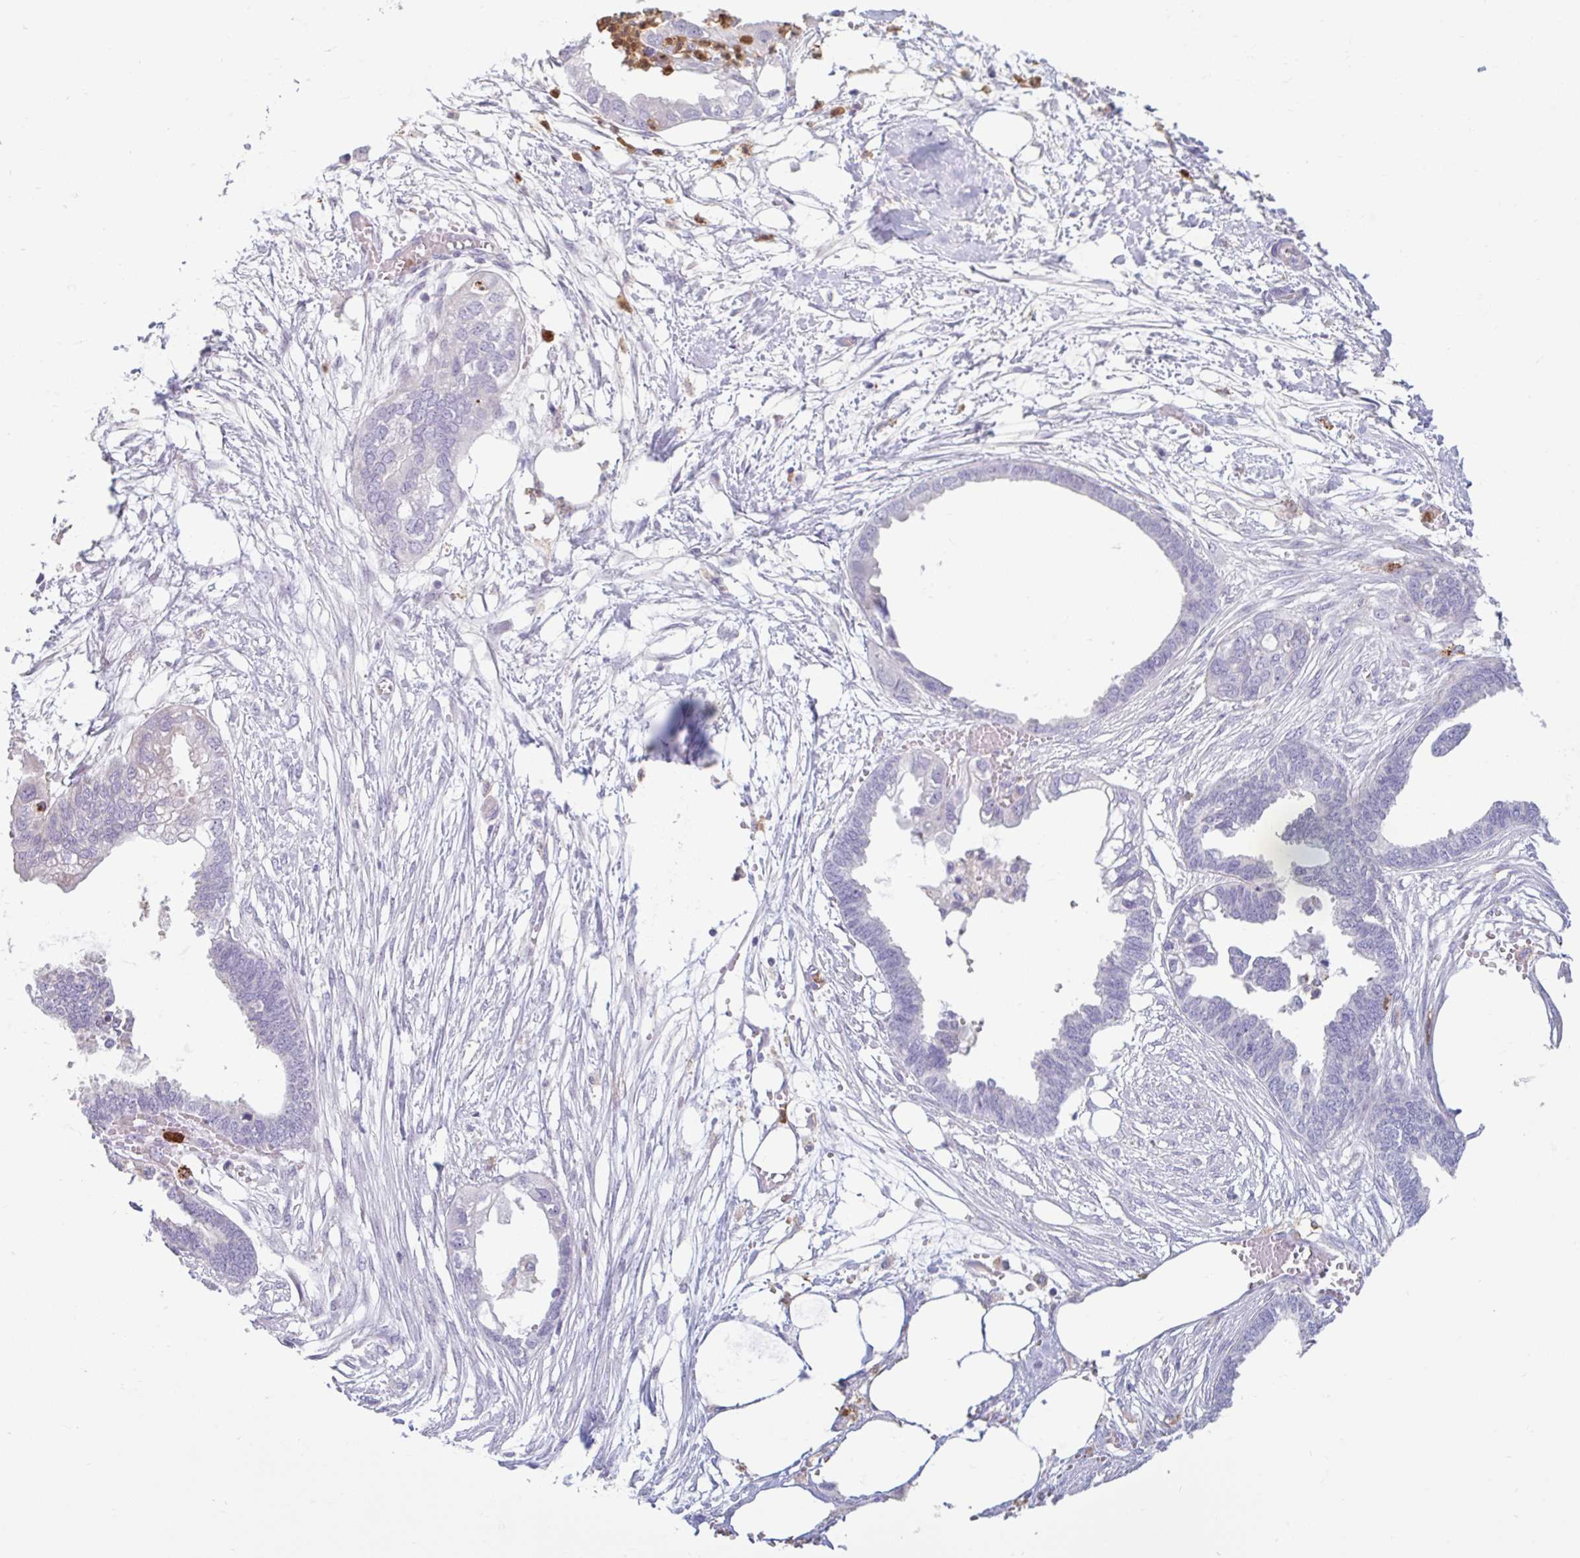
{"staining": {"intensity": "negative", "quantity": "none", "location": "none"}, "tissue": "endometrial cancer", "cell_type": "Tumor cells", "image_type": "cancer", "snomed": [{"axis": "morphology", "description": "Adenocarcinoma, NOS"}, {"axis": "morphology", "description": "Adenocarcinoma, metastatic, NOS"}, {"axis": "topography", "description": "Adipose tissue"}, {"axis": "topography", "description": "Endometrium"}], "caption": "There is no significant staining in tumor cells of endometrial metastatic adenocarcinoma.", "gene": "CEP120", "patient": {"sex": "female", "age": 67}}